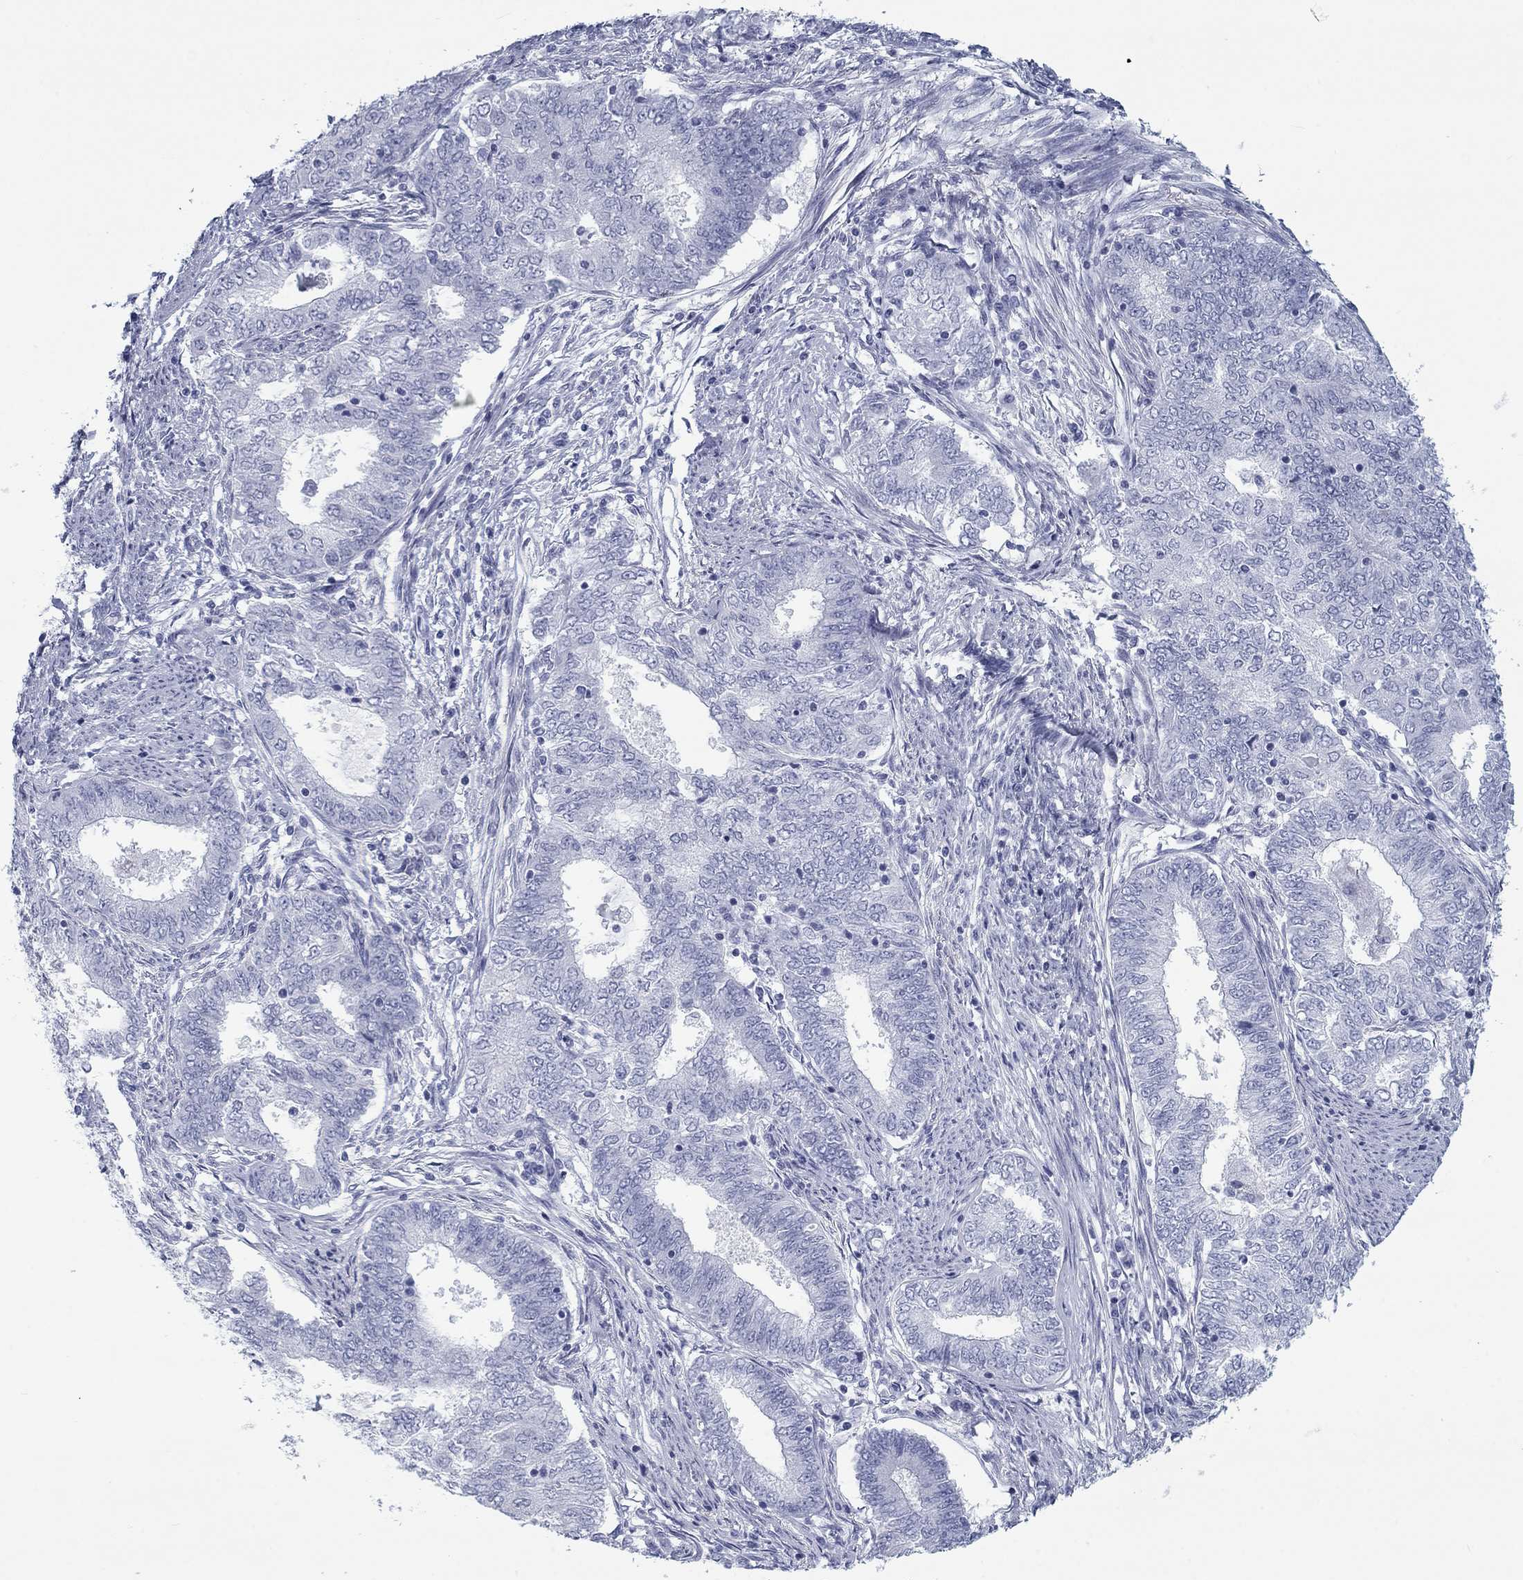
{"staining": {"intensity": "negative", "quantity": "none", "location": "none"}, "tissue": "endometrial cancer", "cell_type": "Tumor cells", "image_type": "cancer", "snomed": [{"axis": "morphology", "description": "Adenocarcinoma, NOS"}, {"axis": "topography", "description": "Endometrium"}], "caption": "This is an immunohistochemistry photomicrograph of human adenocarcinoma (endometrial). There is no expression in tumor cells.", "gene": "CALB1", "patient": {"sex": "female", "age": 62}}